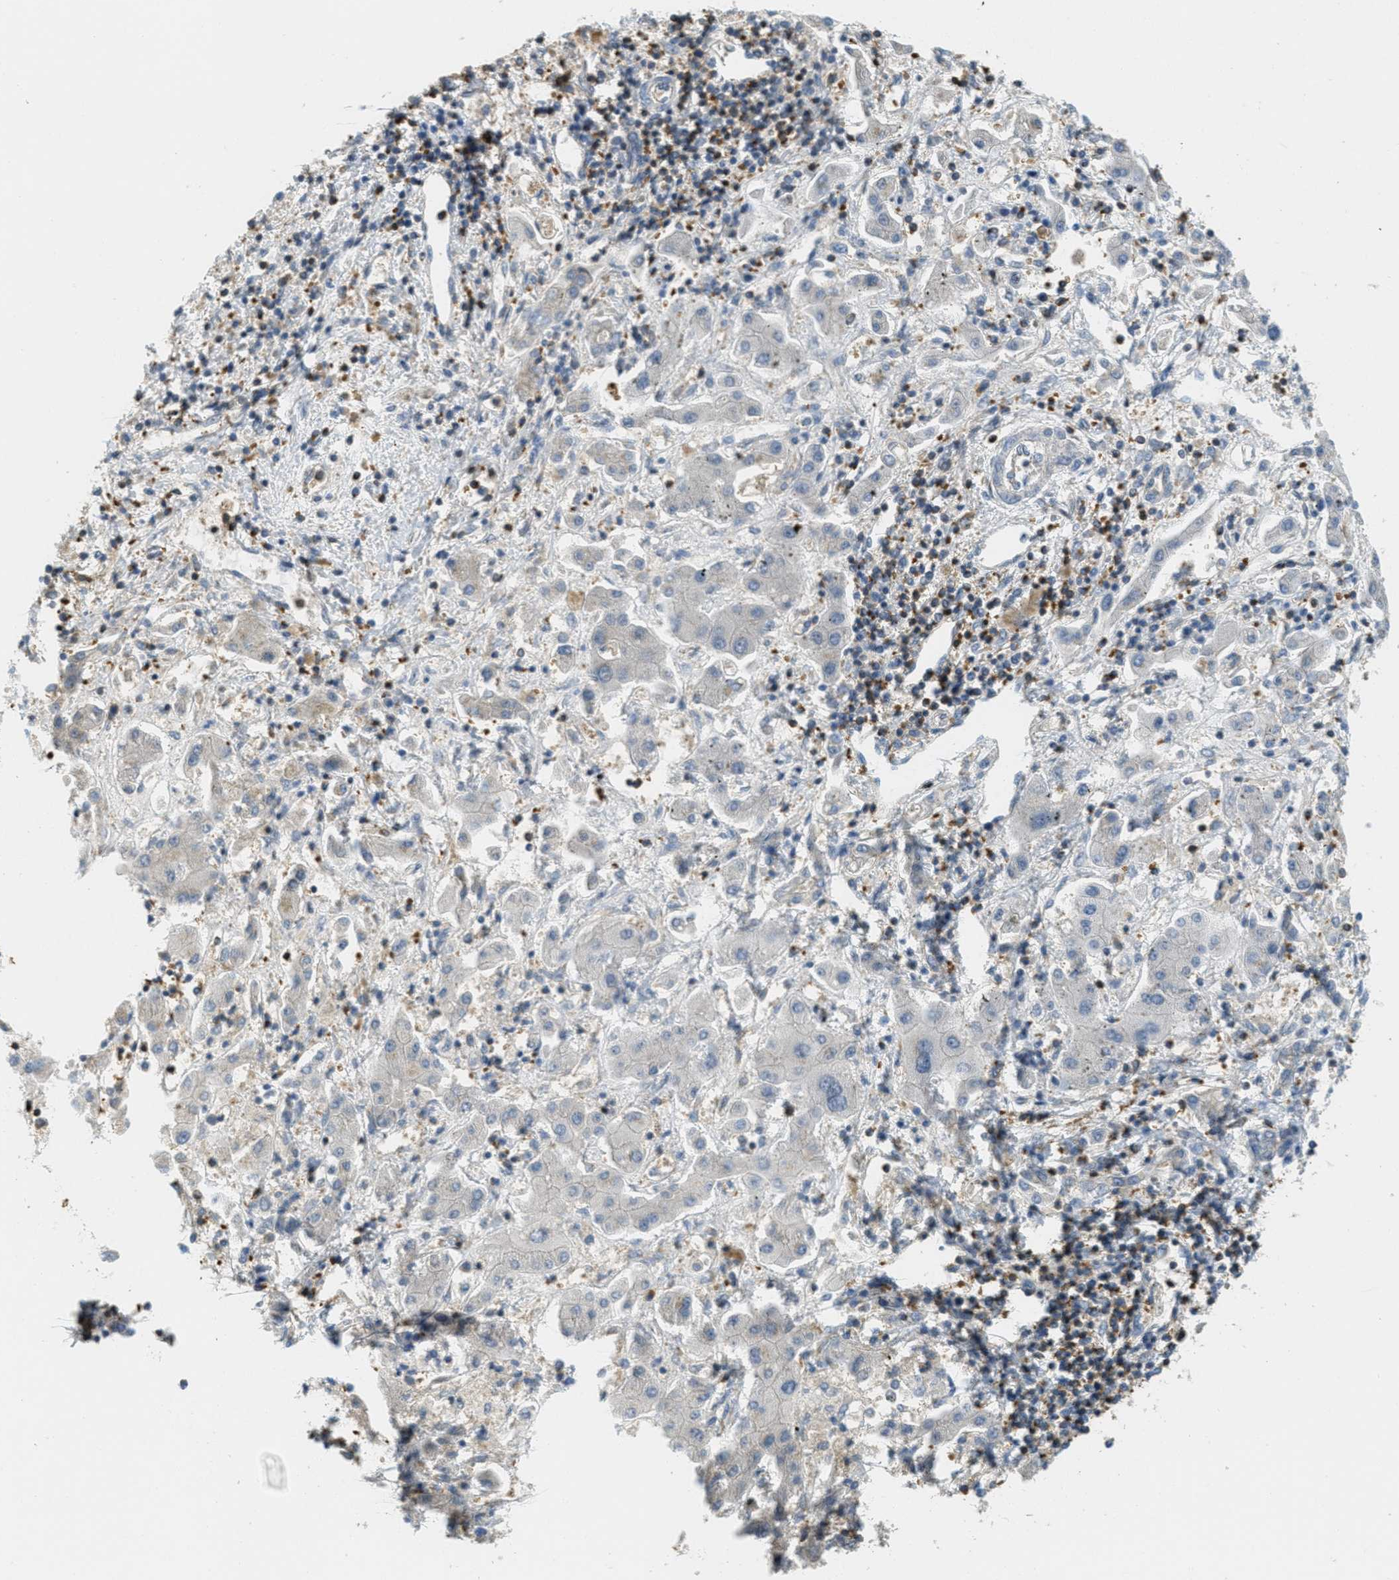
{"staining": {"intensity": "negative", "quantity": "none", "location": "none"}, "tissue": "liver cancer", "cell_type": "Tumor cells", "image_type": "cancer", "snomed": [{"axis": "morphology", "description": "Cholangiocarcinoma"}, {"axis": "topography", "description": "Liver"}], "caption": "This is an immunohistochemistry (IHC) photomicrograph of human liver cholangiocarcinoma. There is no positivity in tumor cells.", "gene": "GRIK2", "patient": {"sex": "male", "age": 50}}